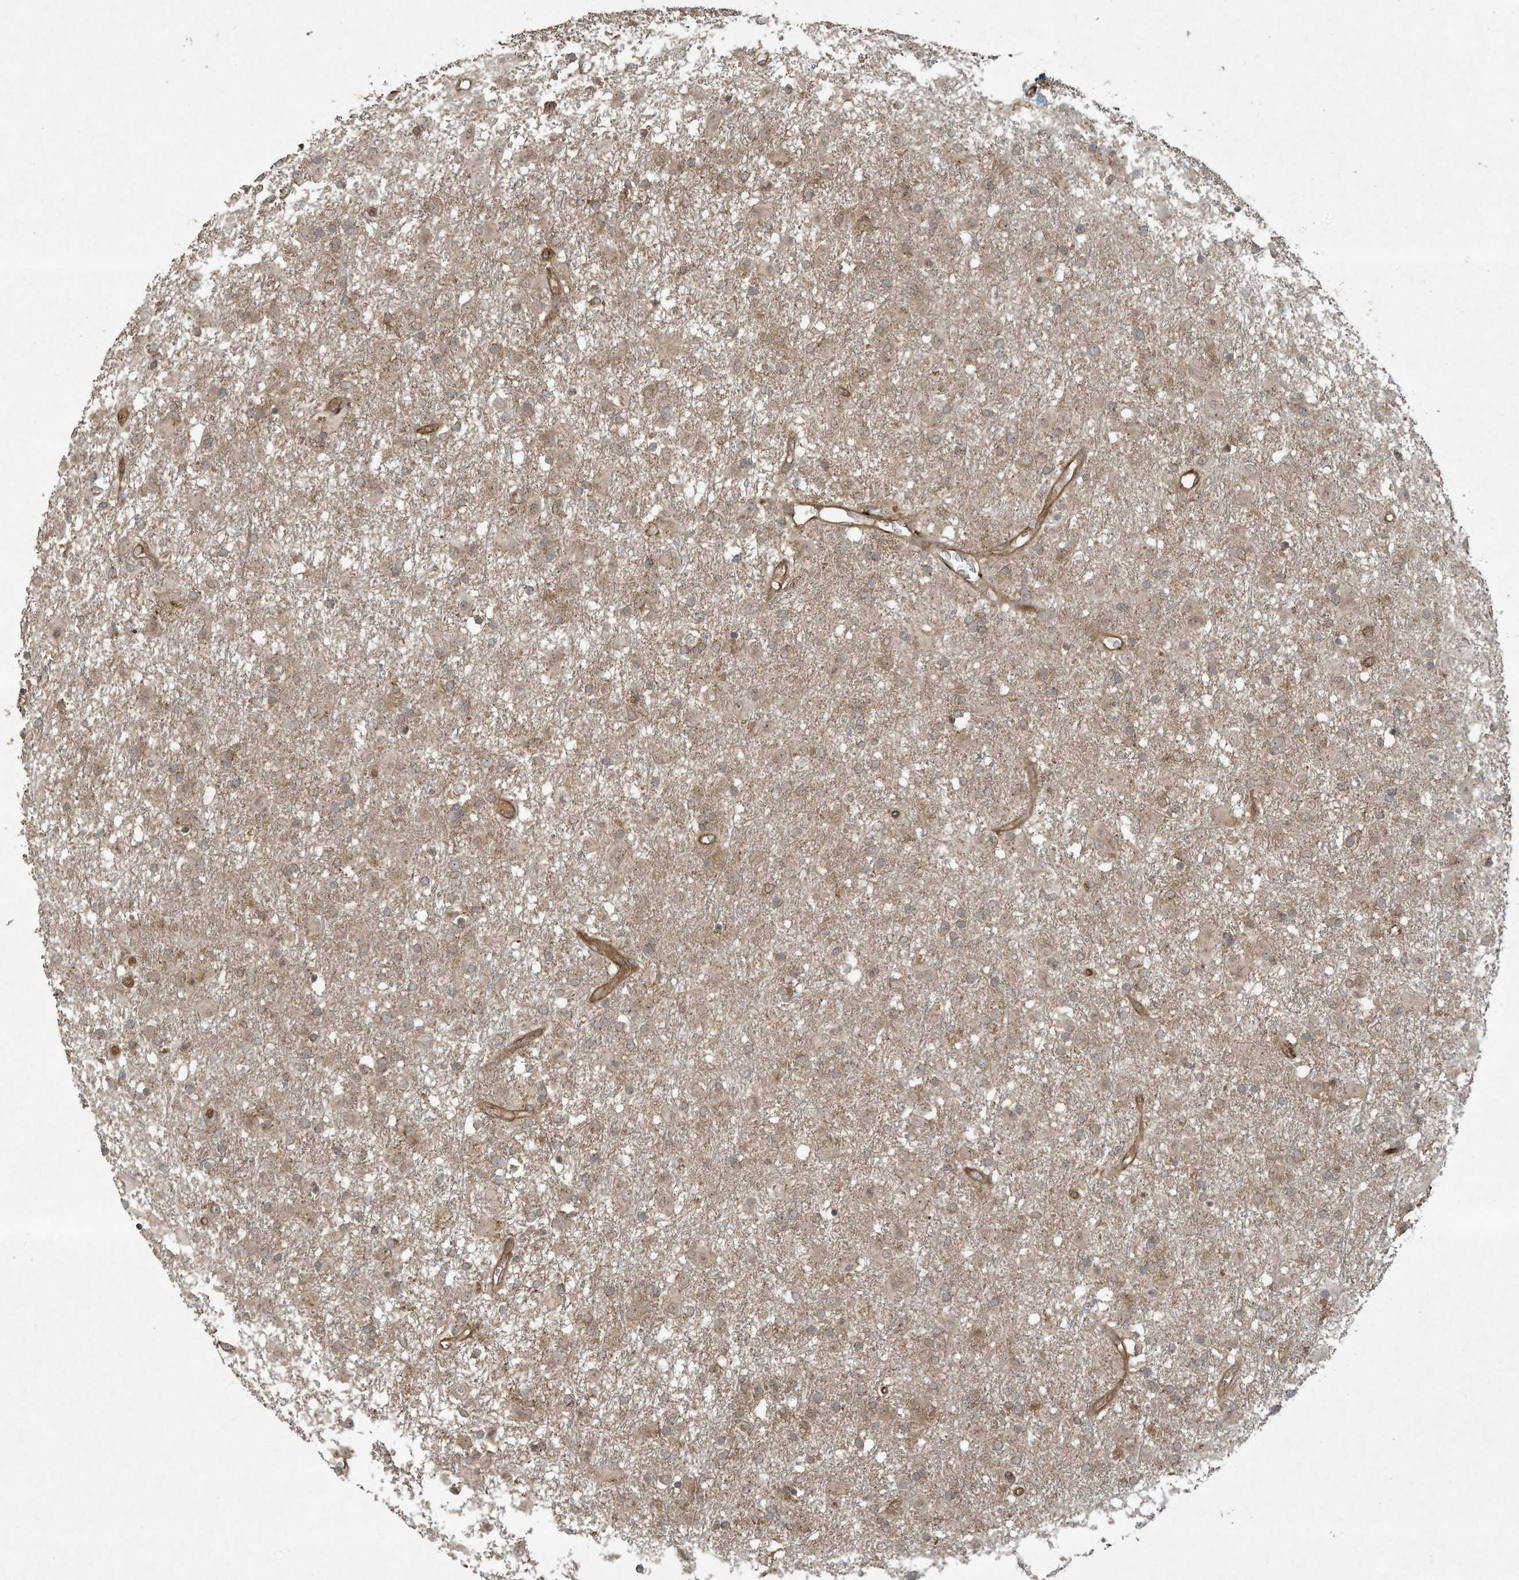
{"staining": {"intensity": "moderate", "quantity": ">75%", "location": "cytoplasmic/membranous"}, "tissue": "glioma", "cell_type": "Tumor cells", "image_type": "cancer", "snomed": [{"axis": "morphology", "description": "Glioma, malignant, Low grade"}, {"axis": "topography", "description": "Brain"}], "caption": "High-magnification brightfield microscopy of low-grade glioma (malignant) stained with DAB (3,3'-diaminobenzidine) (brown) and counterstained with hematoxylin (blue). tumor cells exhibit moderate cytoplasmic/membranous expression is present in about>75% of cells.", "gene": "DDIT4", "patient": {"sex": "male", "age": 65}}